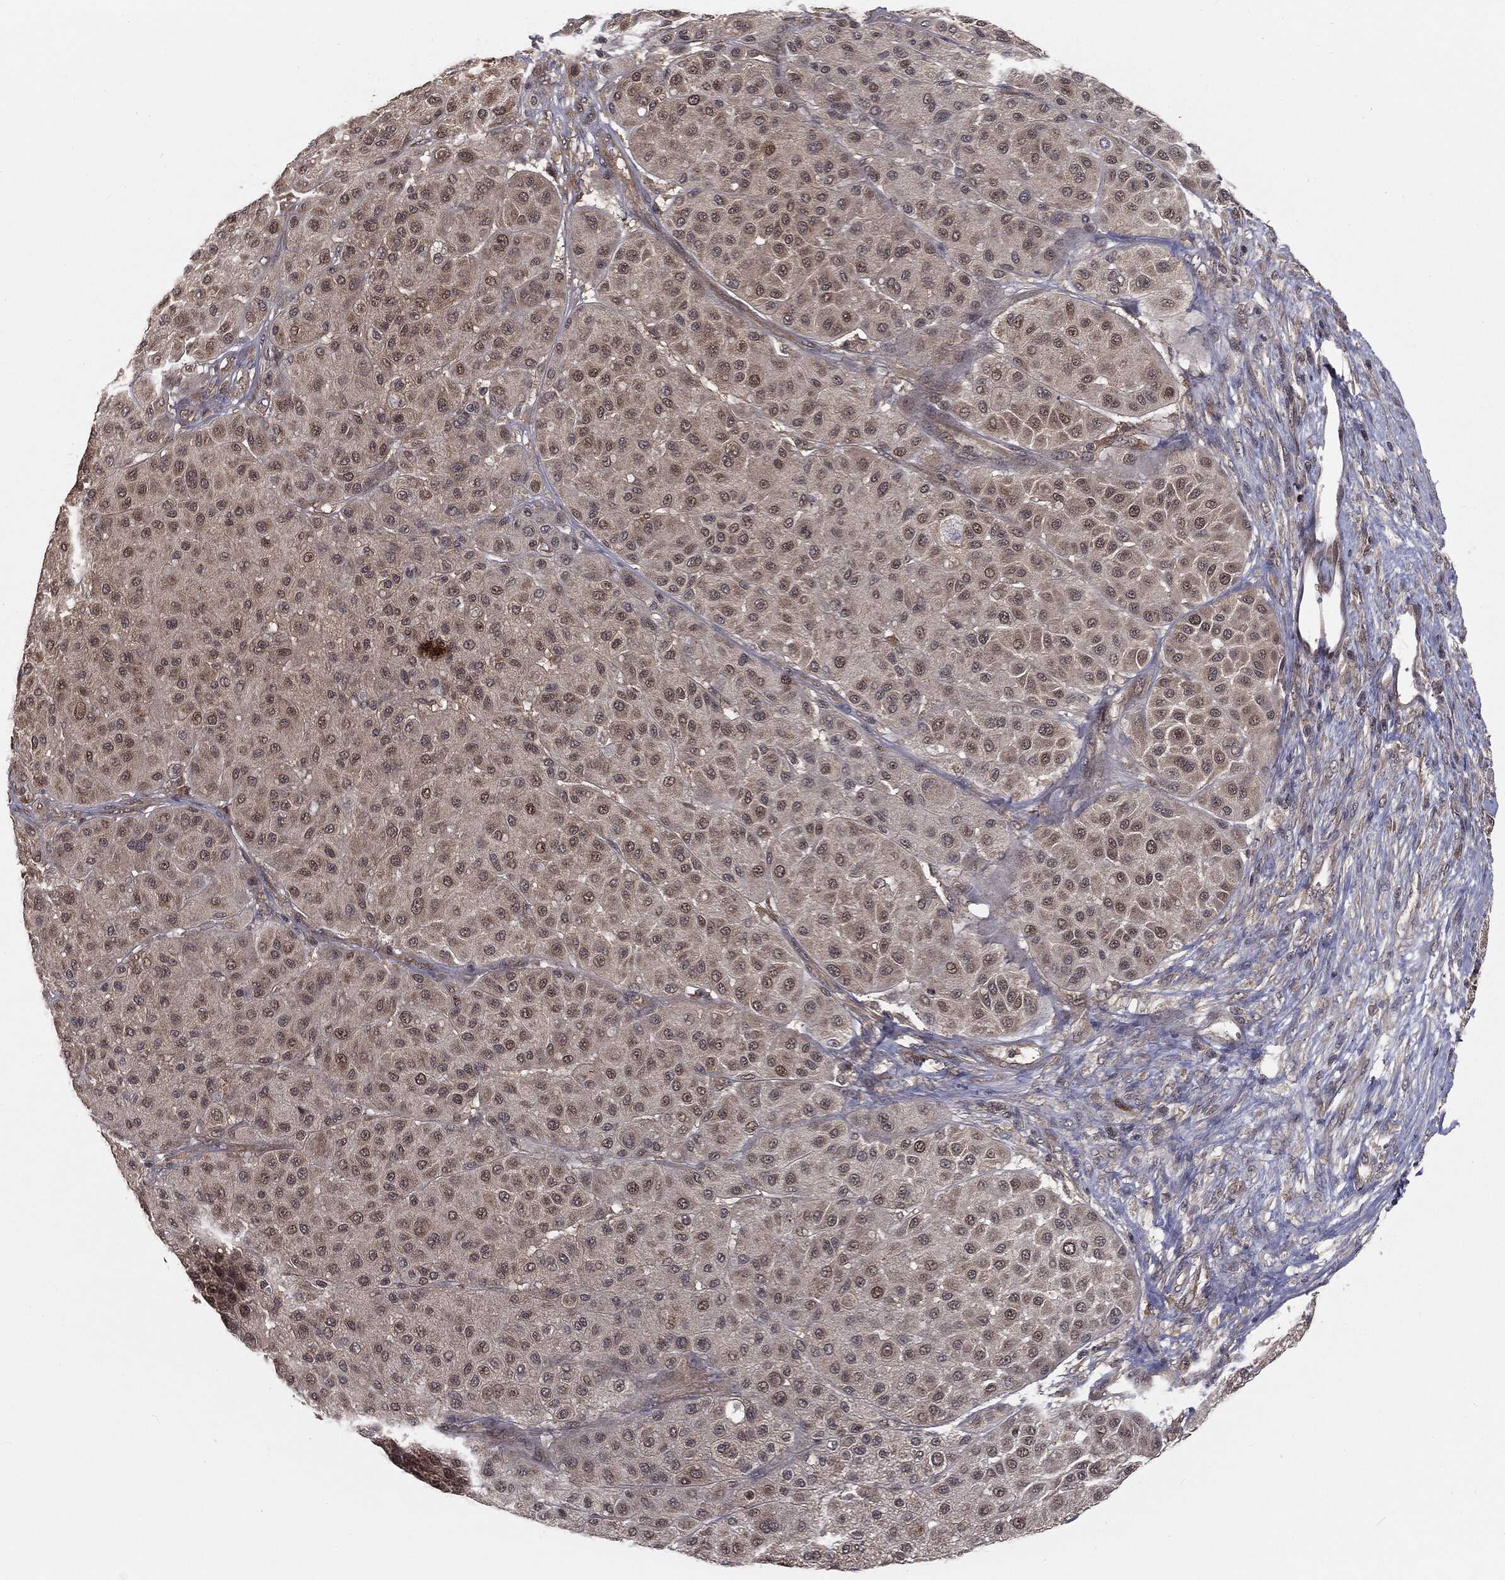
{"staining": {"intensity": "moderate", "quantity": "<25%", "location": "nuclear"}, "tissue": "melanoma", "cell_type": "Tumor cells", "image_type": "cancer", "snomed": [{"axis": "morphology", "description": "Malignant melanoma, Metastatic site"}, {"axis": "topography", "description": "Smooth muscle"}], "caption": "Human melanoma stained for a protein (brown) exhibits moderate nuclear positive expression in approximately <25% of tumor cells.", "gene": "FBXO7", "patient": {"sex": "male", "age": 41}}